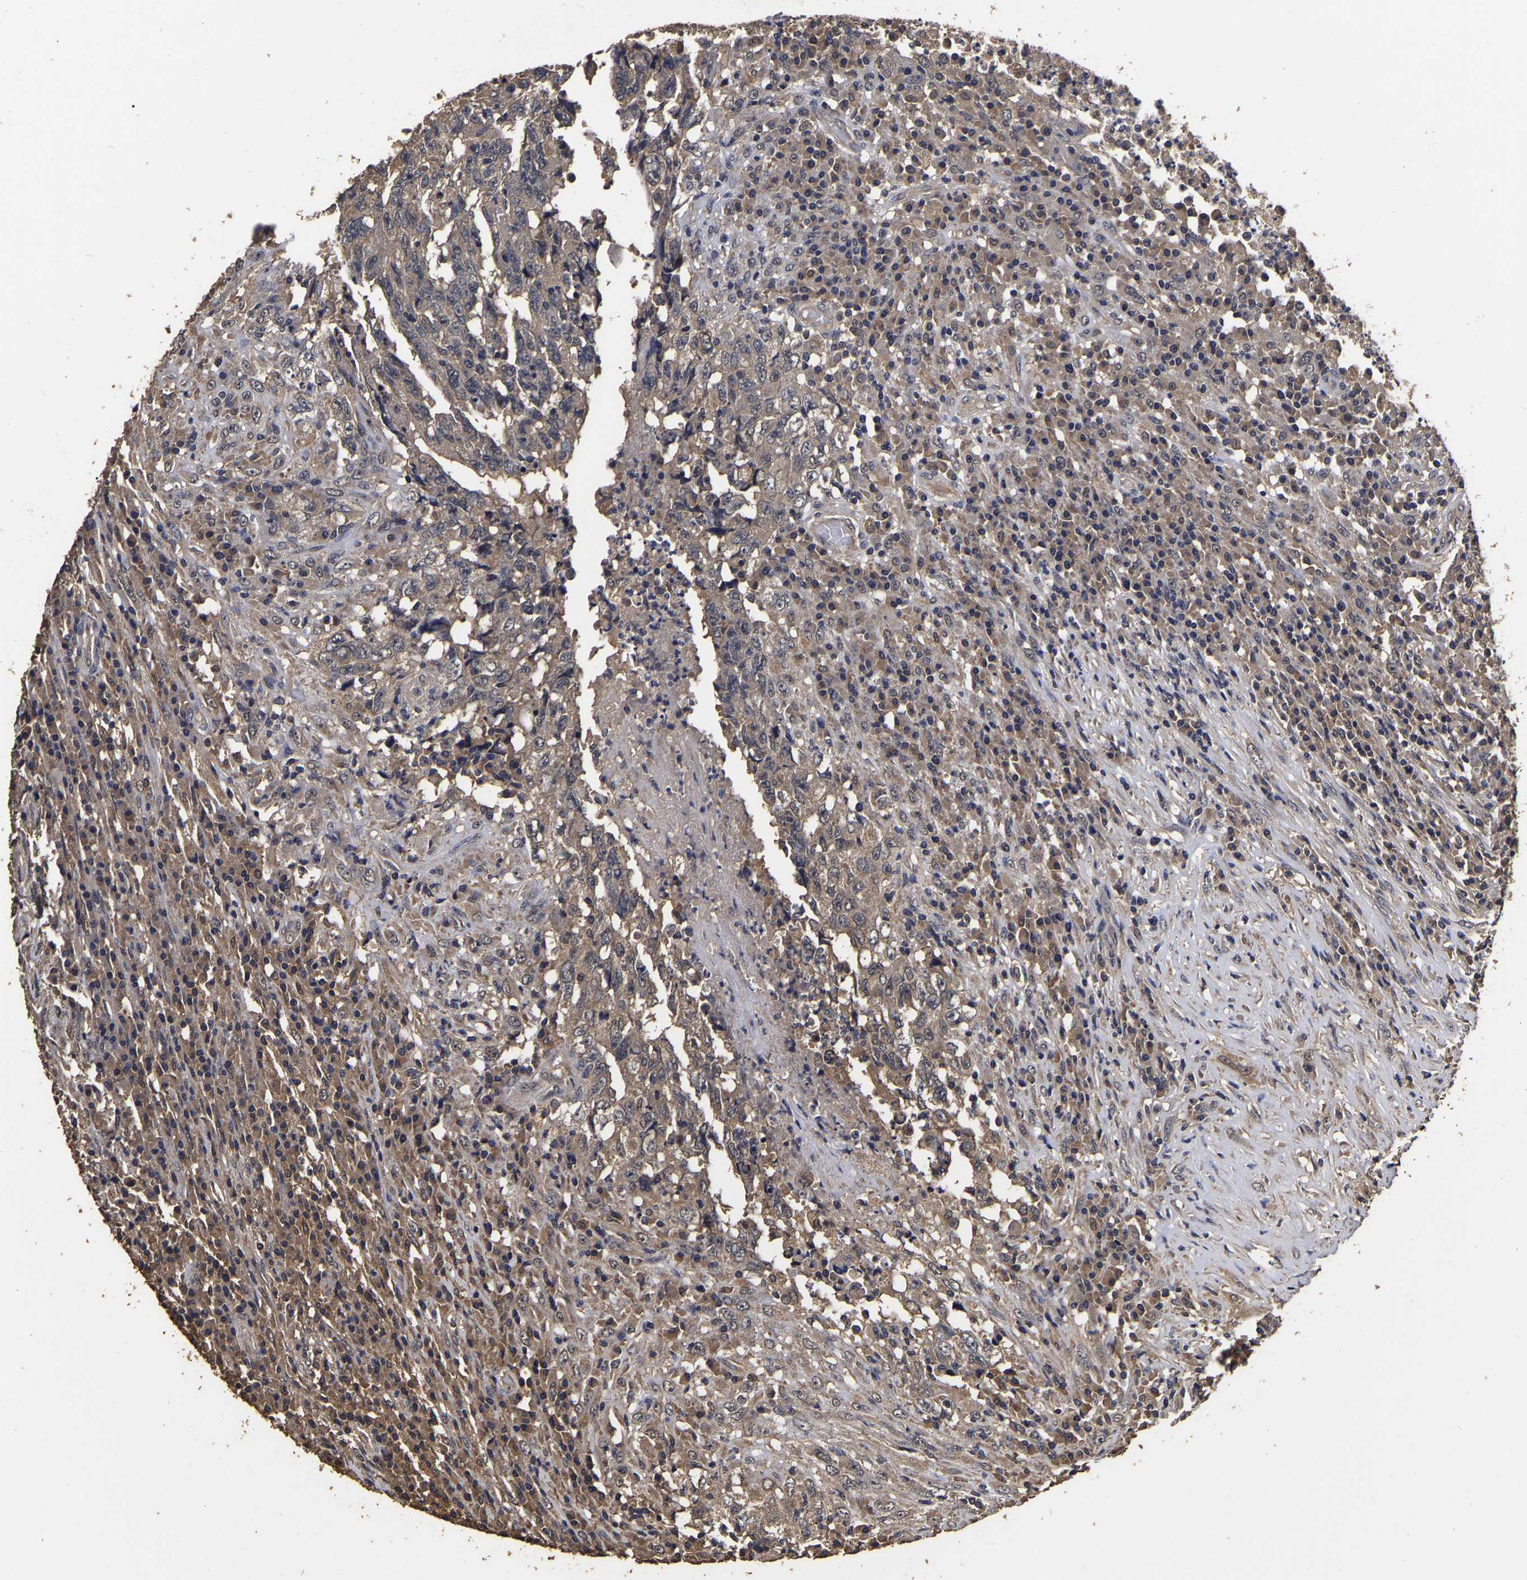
{"staining": {"intensity": "weak", "quantity": ">75%", "location": "cytoplasmic/membranous"}, "tissue": "testis cancer", "cell_type": "Tumor cells", "image_type": "cancer", "snomed": [{"axis": "morphology", "description": "Necrosis, NOS"}, {"axis": "morphology", "description": "Carcinoma, Embryonal, NOS"}, {"axis": "topography", "description": "Testis"}], "caption": "Immunohistochemistry (IHC) (DAB) staining of testis cancer (embryonal carcinoma) exhibits weak cytoplasmic/membranous protein expression in about >75% of tumor cells. The staining was performed using DAB (3,3'-diaminobenzidine), with brown indicating positive protein expression. Nuclei are stained blue with hematoxylin.", "gene": "STK32C", "patient": {"sex": "male", "age": 19}}